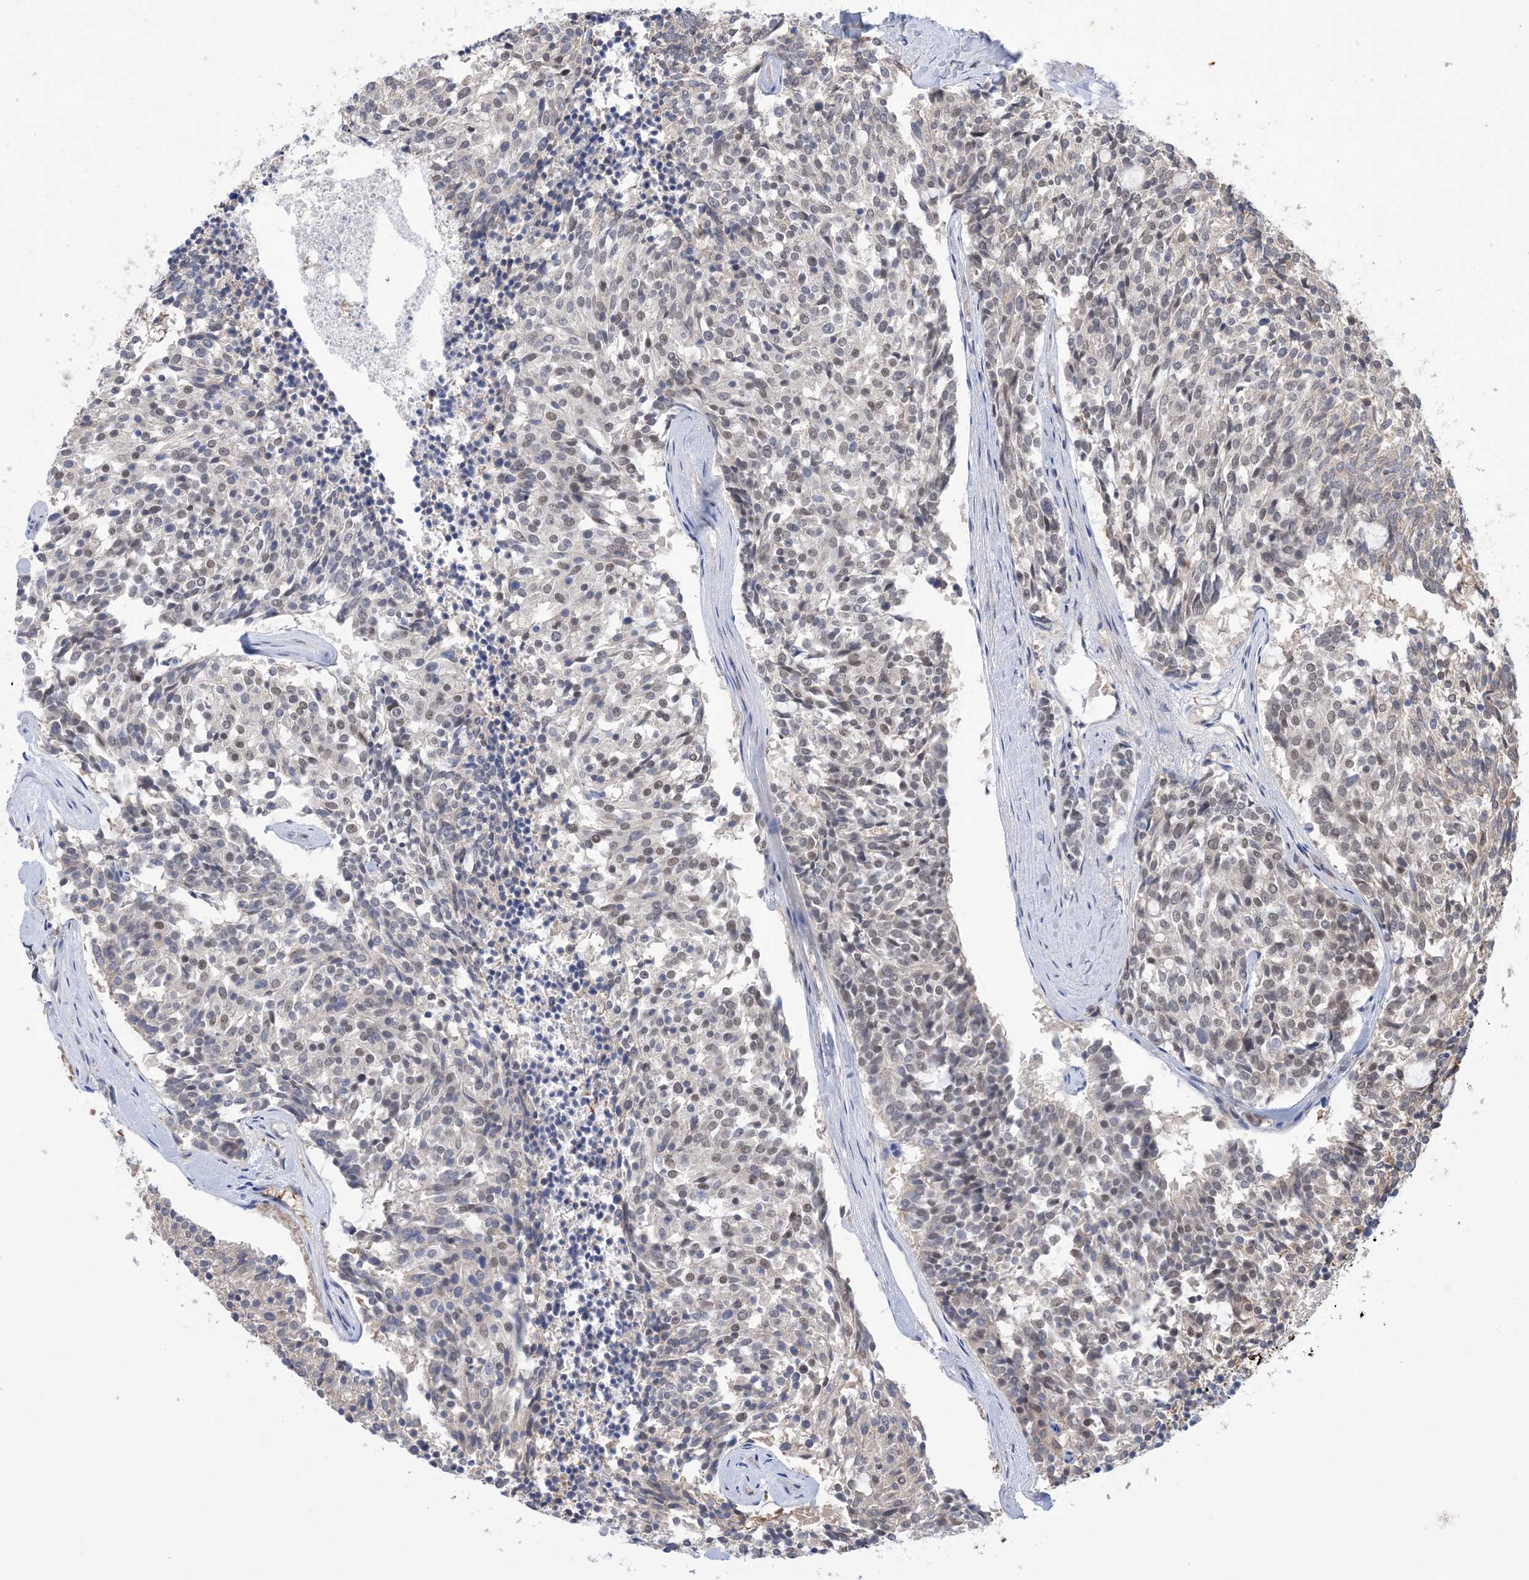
{"staining": {"intensity": "negative", "quantity": "none", "location": "none"}, "tissue": "carcinoid", "cell_type": "Tumor cells", "image_type": "cancer", "snomed": [{"axis": "morphology", "description": "Carcinoid, malignant, NOS"}, {"axis": "topography", "description": "Pancreas"}], "caption": "The immunohistochemistry histopathology image has no significant staining in tumor cells of malignant carcinoid tissue.", "gene": "ZNF8", "patient": {"sex": "female", "age": 54}}